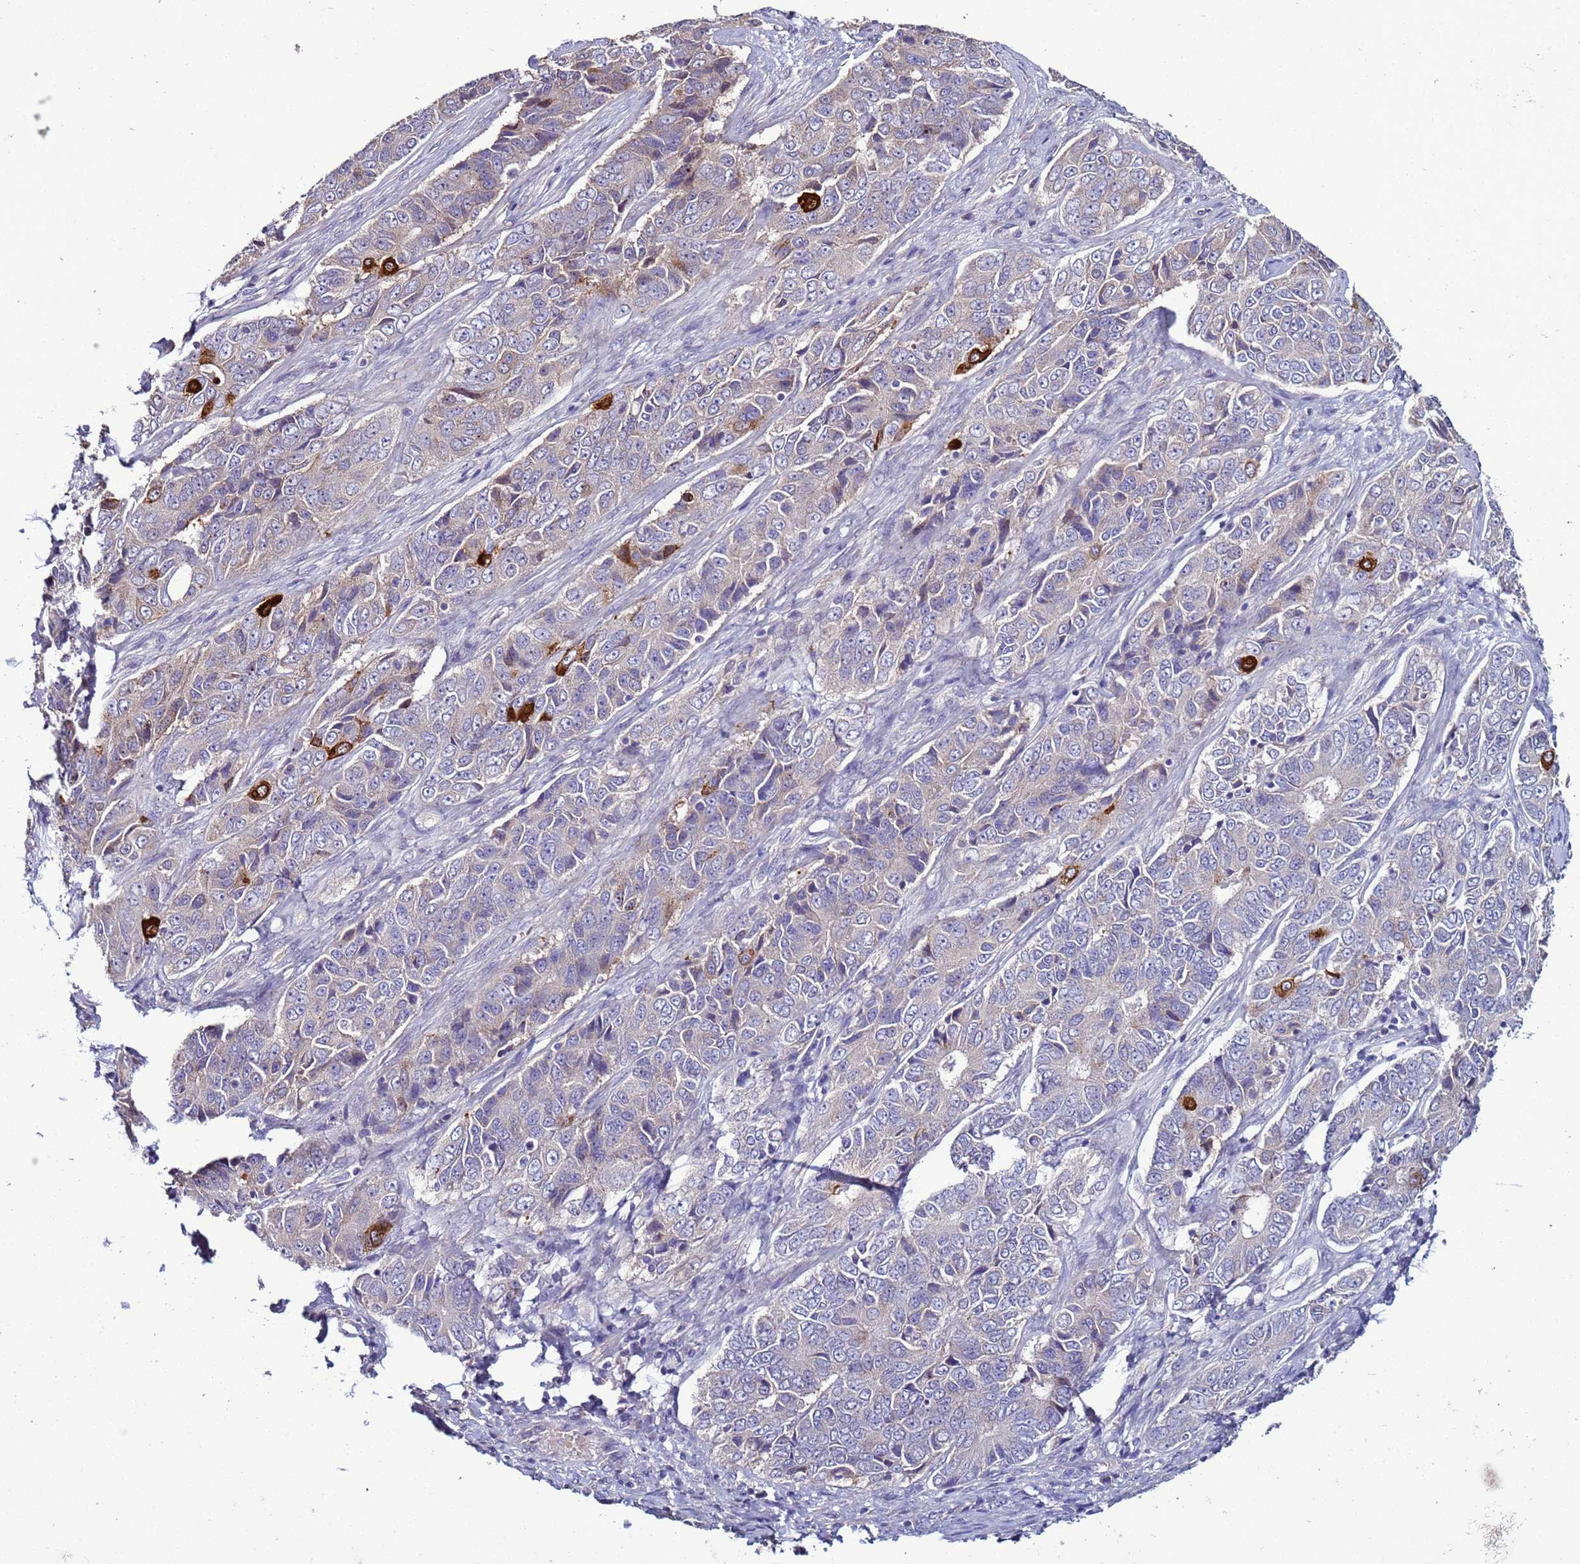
{"staining": {"intensity": "strong", "quantity": "<25%", "location": "cytoplasmic/membranous"}, "tissue": "ovarian cancer", "cell_type": "Tumor cells", "image_type": "cancer", "snomed": [{"axis": "morphology", "description": "Carcinoma, endometroid"}, {"axis": "topography", "description": "Ovary"}], "caption": "Protein expression analysis of ovarian cancer demonstrates strong cytoplasmic/membranous expression in approximately <25% of tumor cells. (IHC, brightfield microscopy, high magnification).", "gene": "RABL2B", "patient": {"sex": "female", "age": 51}}